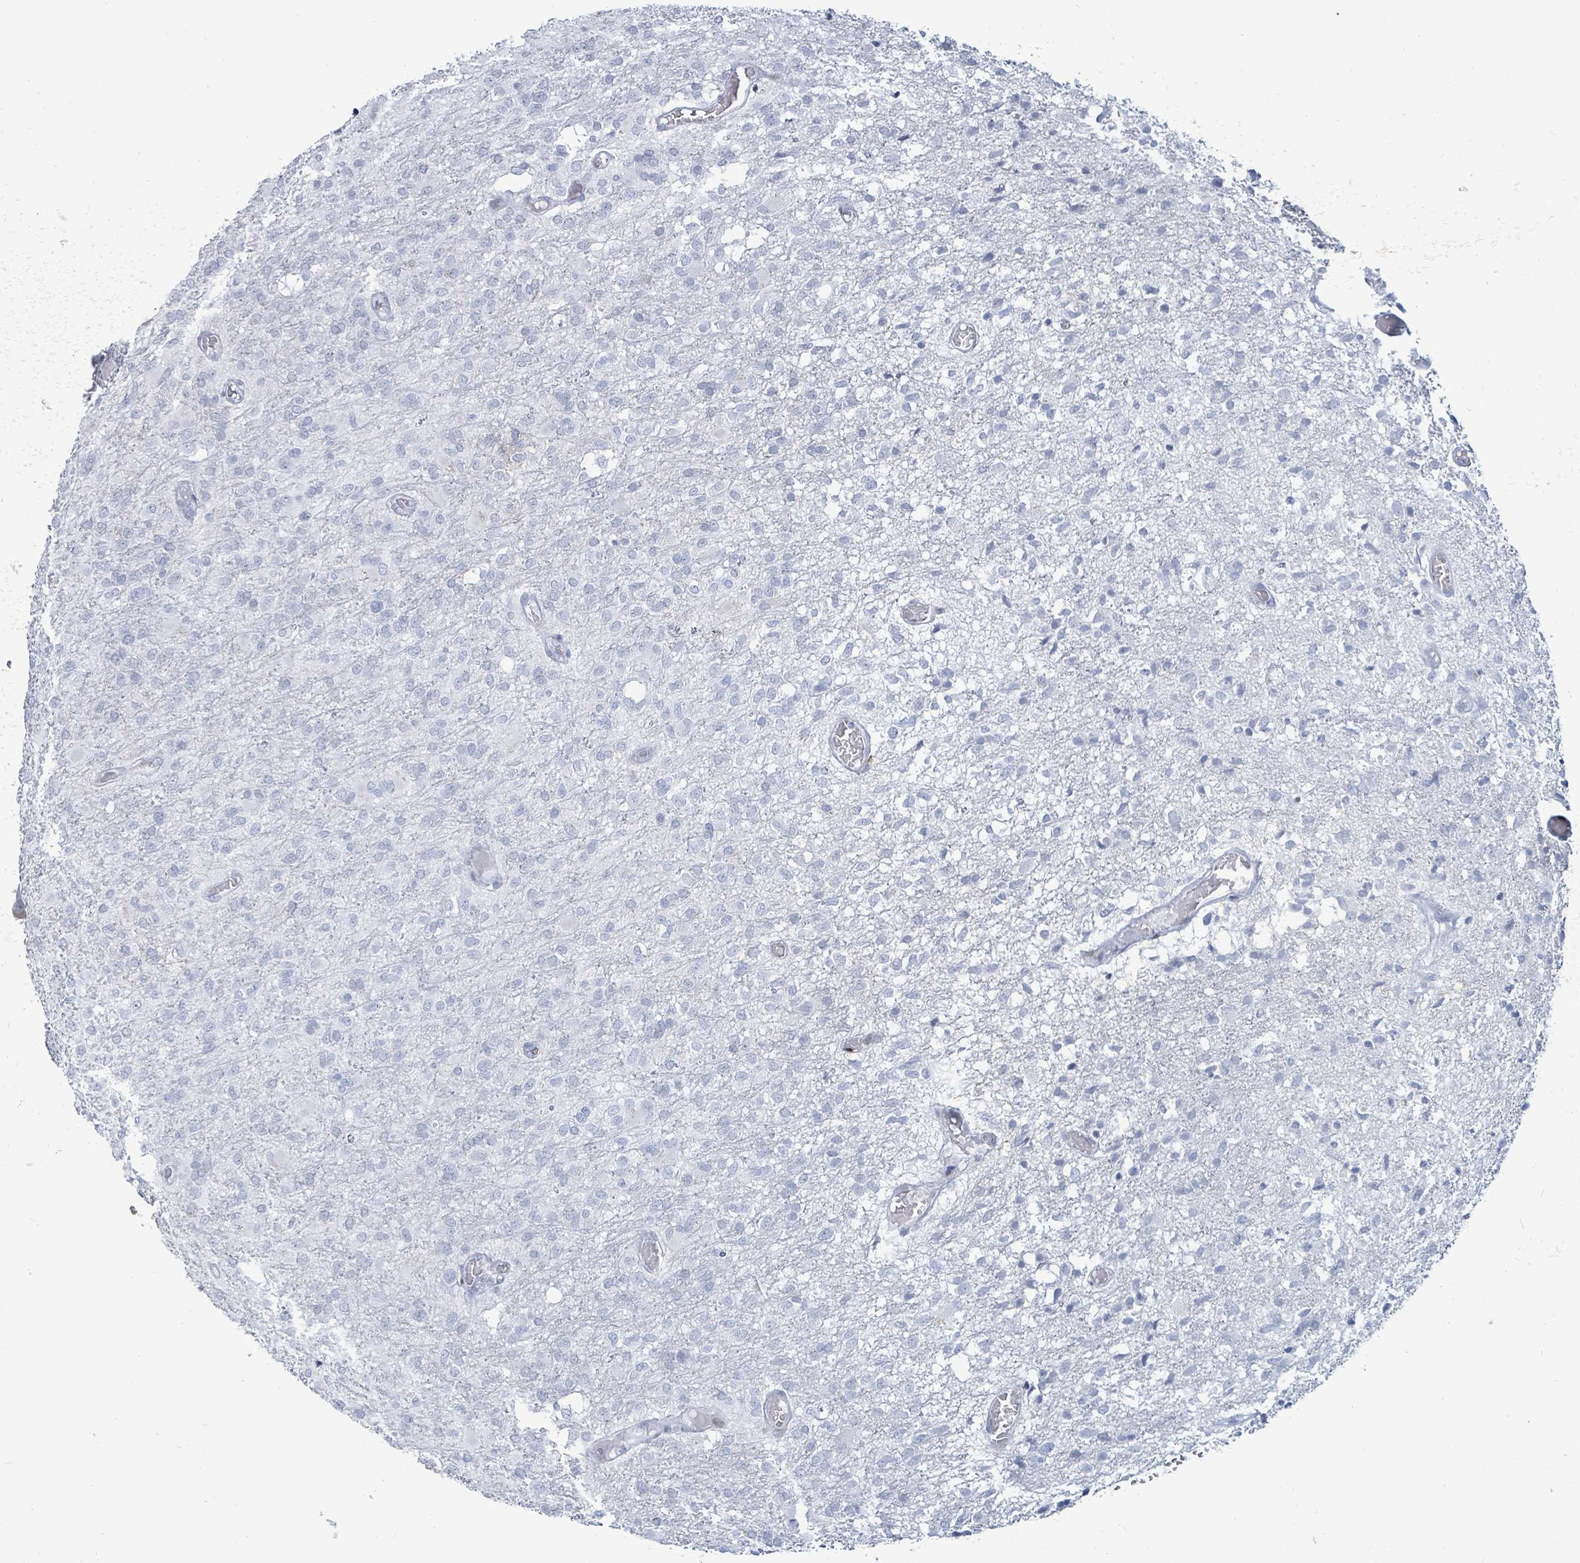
{"staining": {"intensity": "negative", "quantity": "none", "location": "none"}, "tissue": "glioma", "cell_type": "Tumor cells", "image_type": "cancer", "snomed": [{"axis": "morphology", "description": "Glioma, malignant, High grade"}, {"axis": "topography", "description": "Brain"}], "caption": "The micrograph shows no significant positivity in tumor cells of malignant glioma (high-grade).", "gene": "MALL", "patient": {"sex": "female", "age": 74}}